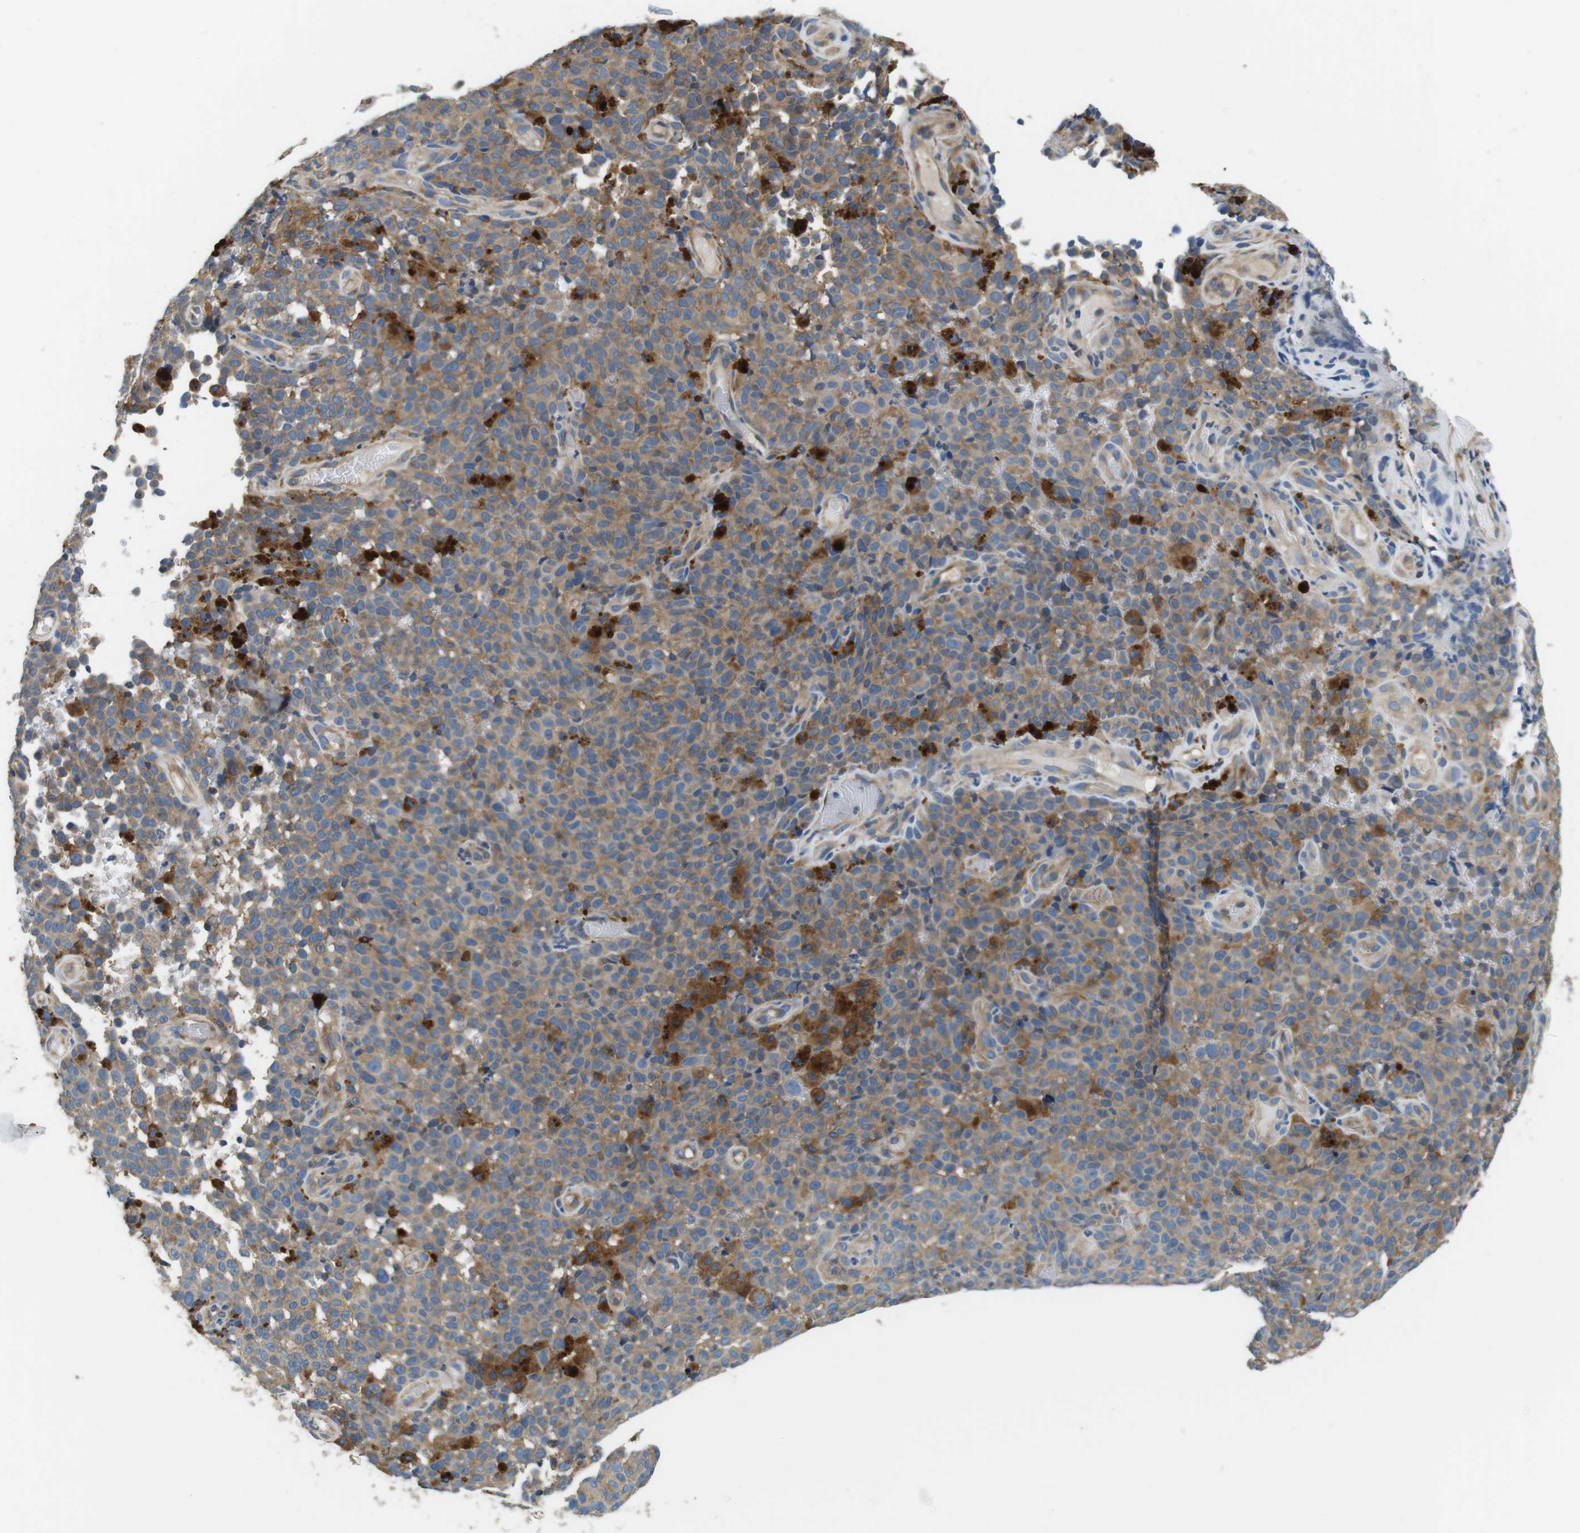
{"staining": {"intensity": "weak", "quantity": ">75%", "location": "cytoplasmic/membranous"}, "tissue": "melanoma", "cell_type": "Tumor cells", "image_type": "cancer", "snomed": [{"axis": "morphology", "description": "Malignant melanoma, NOS"}, {"axis": "topography", "description": "Skin"}], "caption": "The micrograph displays immunohistochemical staining of melanoma. There is weak cytoplasmic/membranous staining is identified in approximately >75% of tumor cells.", "gene": "DENND4C", "patient": {"sex": "female", "age": 82}}